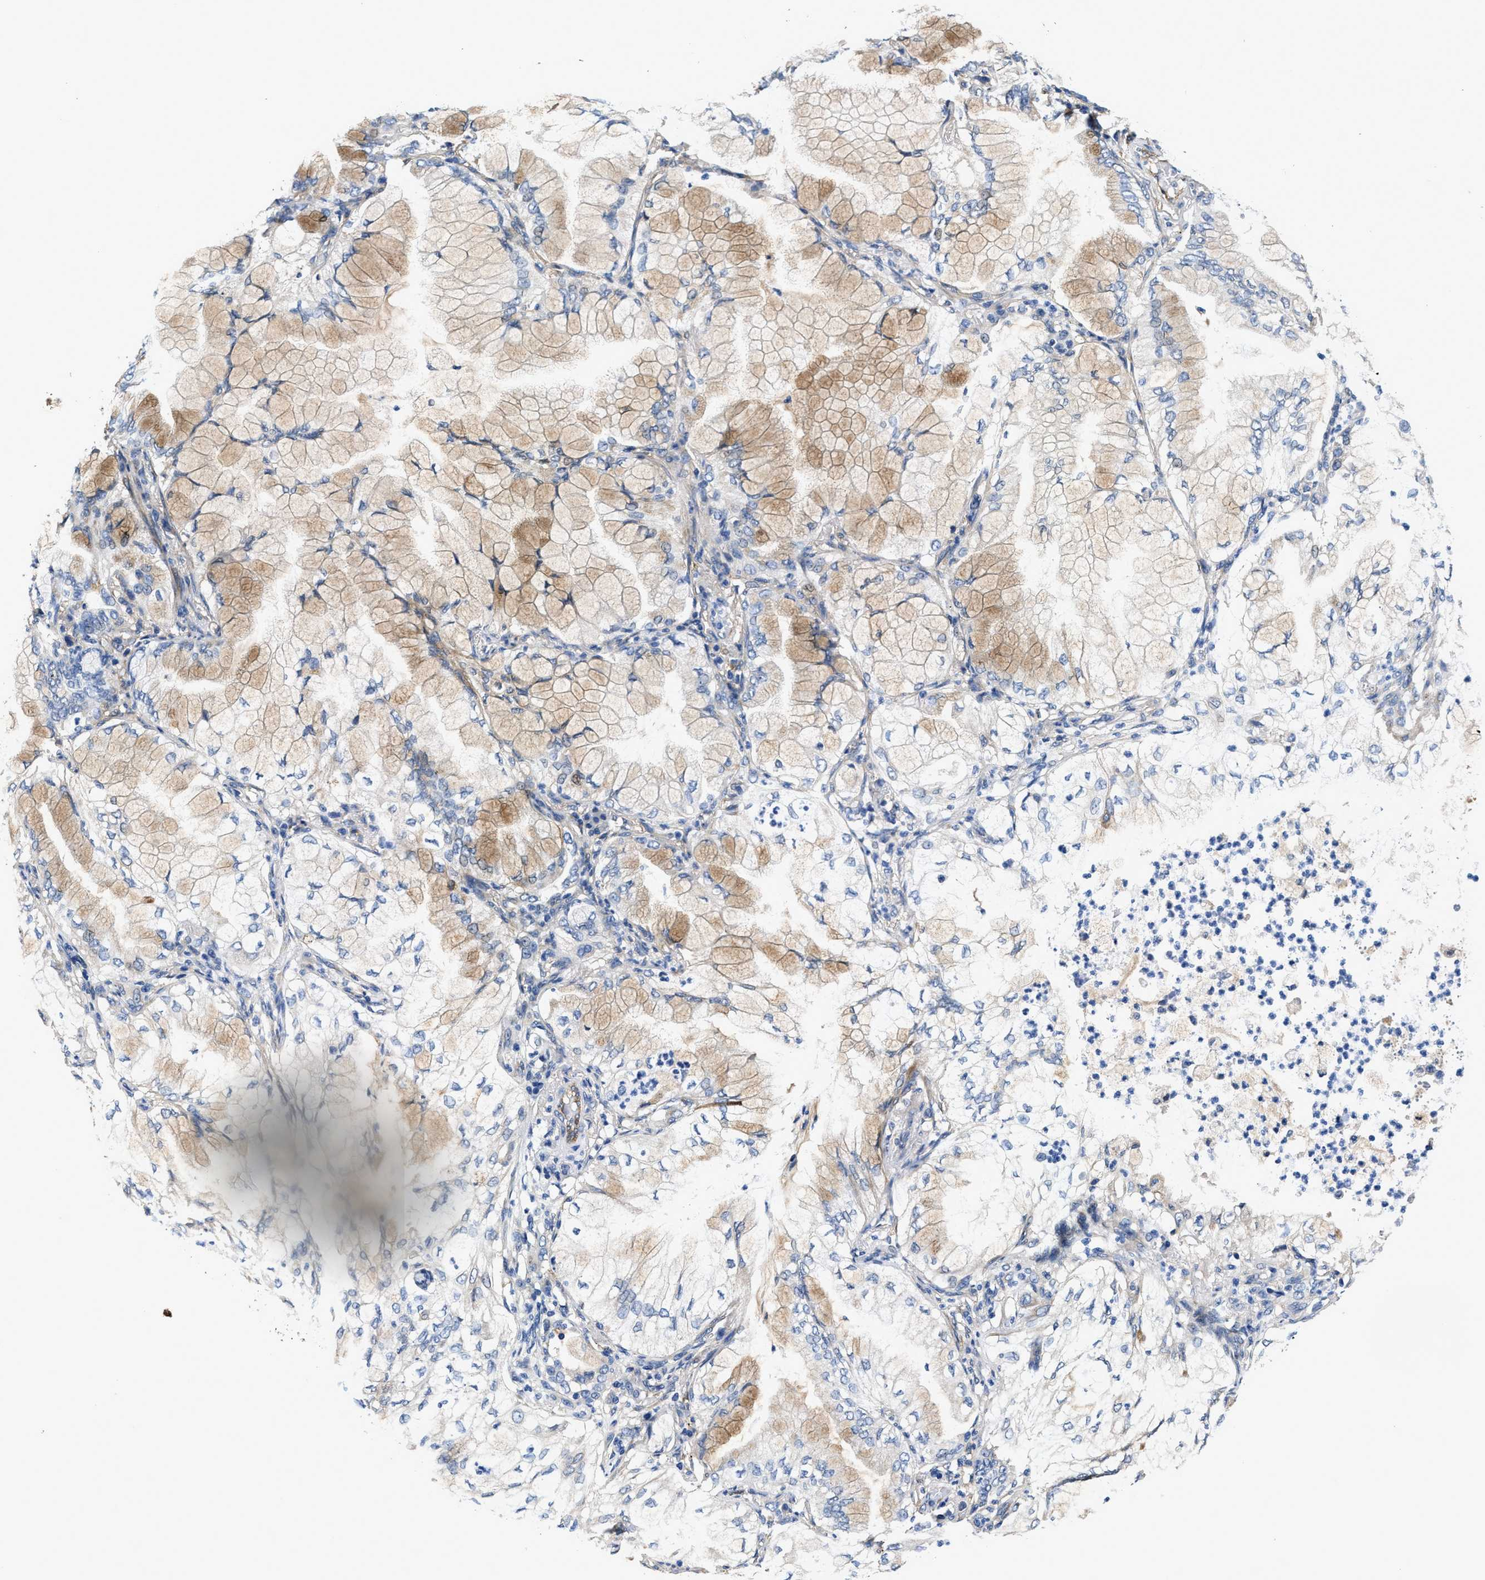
{"staining": {"intensity": "moderate", "quantity": "25%-75%", "location": "cytoplasmic/membranous"}, "tissue": "lung cancer", "cell_type": "Tumor cells", "image_type": "cancer", "snomed": [{"axis": "morphology", "description": "Adenocarcinoma, NOS"}, {"axis": "topography", "description": "Lung"}], "caption": "Immunohistochemistry of adenocarcinoma (lung) shows medium levels of moderate cytoplasmic/membranous positivity in about 25%-75% of tumor cells.", "gene": "PEG10", "patient": {"sex": "female", "age": 70}}